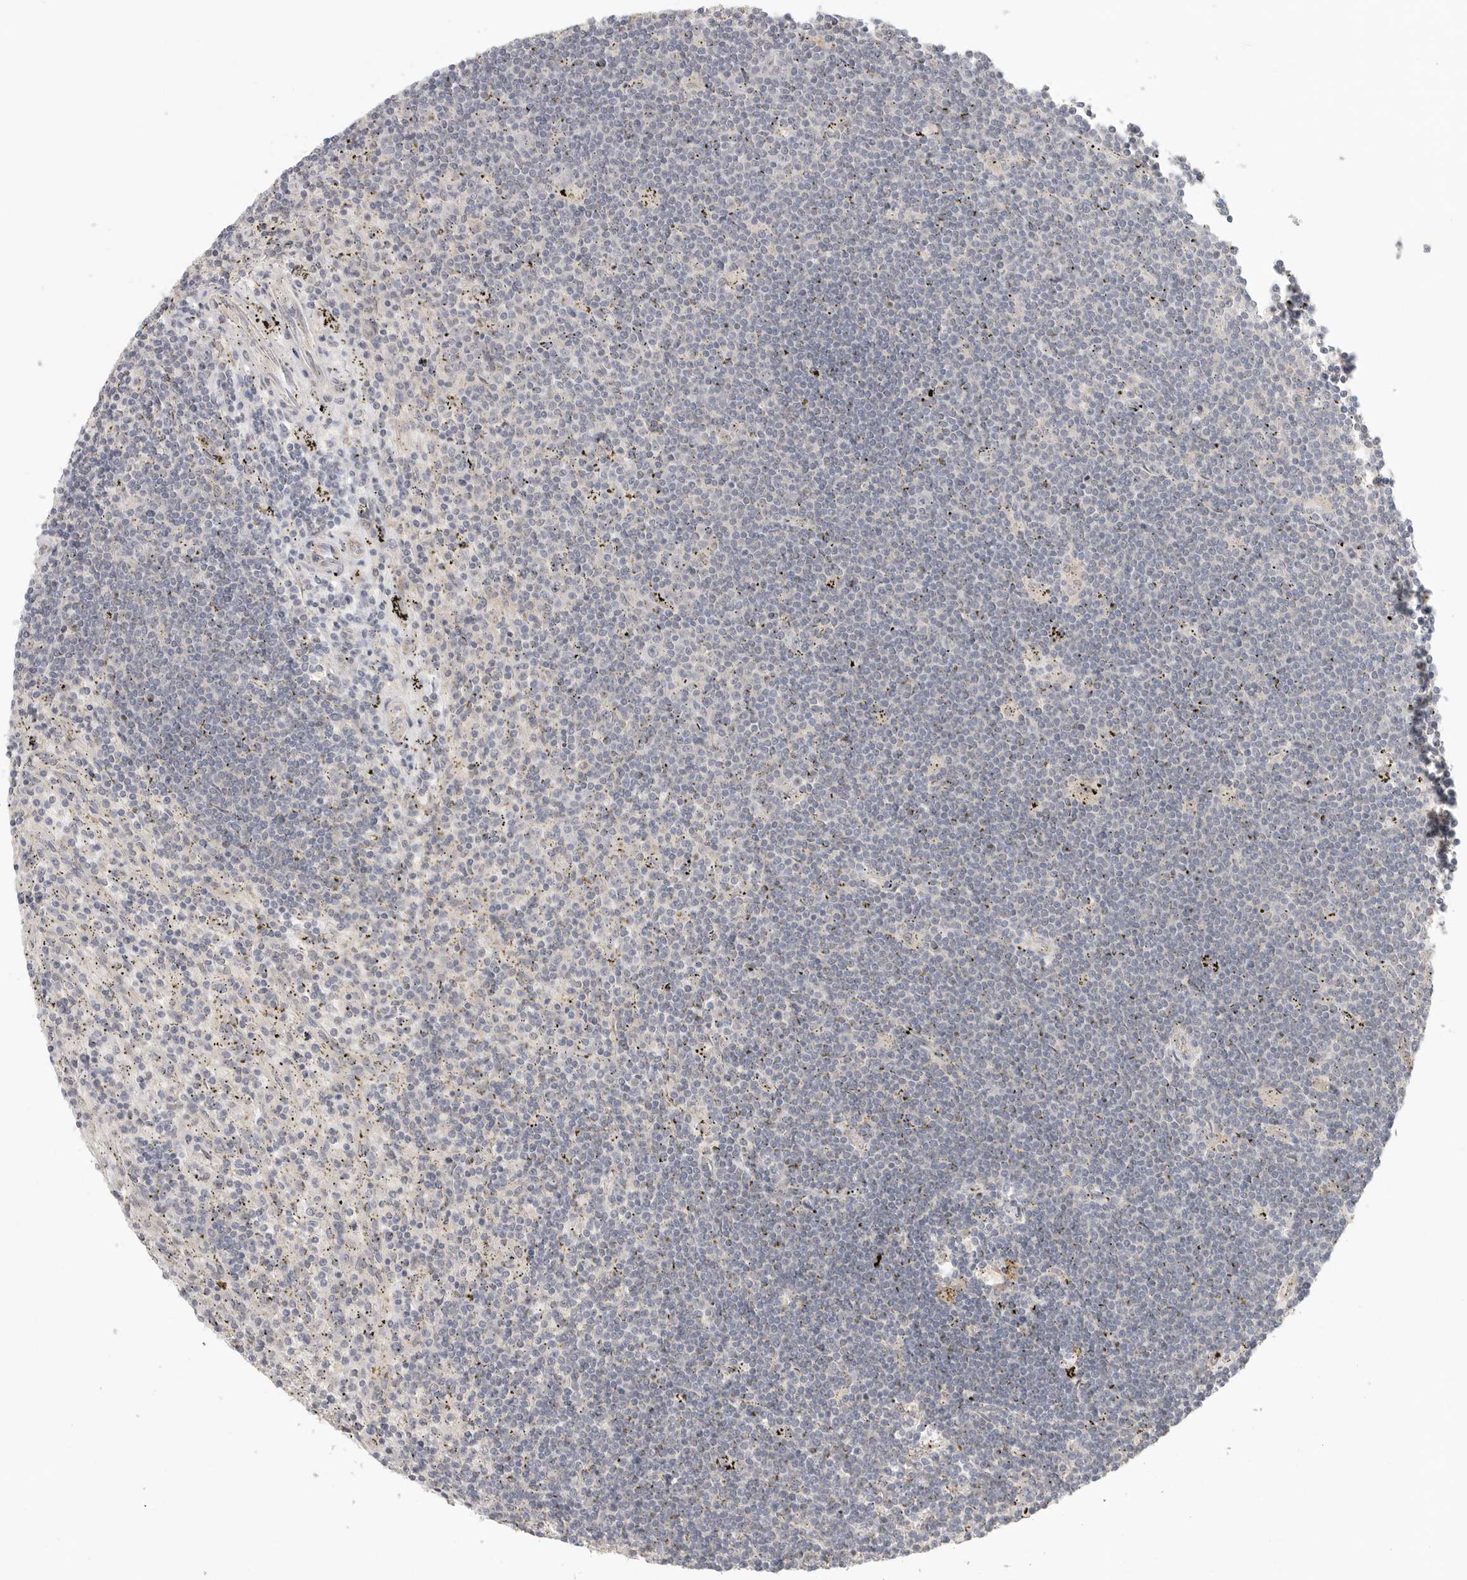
{"staining": {"intensity": "negative", "quantity": "none", "location": "none"}, "tissue": "lymphoma", "cell_type": "Tumor cells", "image_type": "cancer", "snomed": [{"axis": "morphology", "description": "Malignant lymphoma, non-Hodgkin's type, Low grade"}, {"axis": "topography", "description": "Spleen"}], "caption": "Image shows no protein positivity in tumor cells of malignant lymphoma, non-Hodgkin's type (low-grade) tissue.", "gene": "HDAC6", "patient": {"sex": "male", "age": 76}}